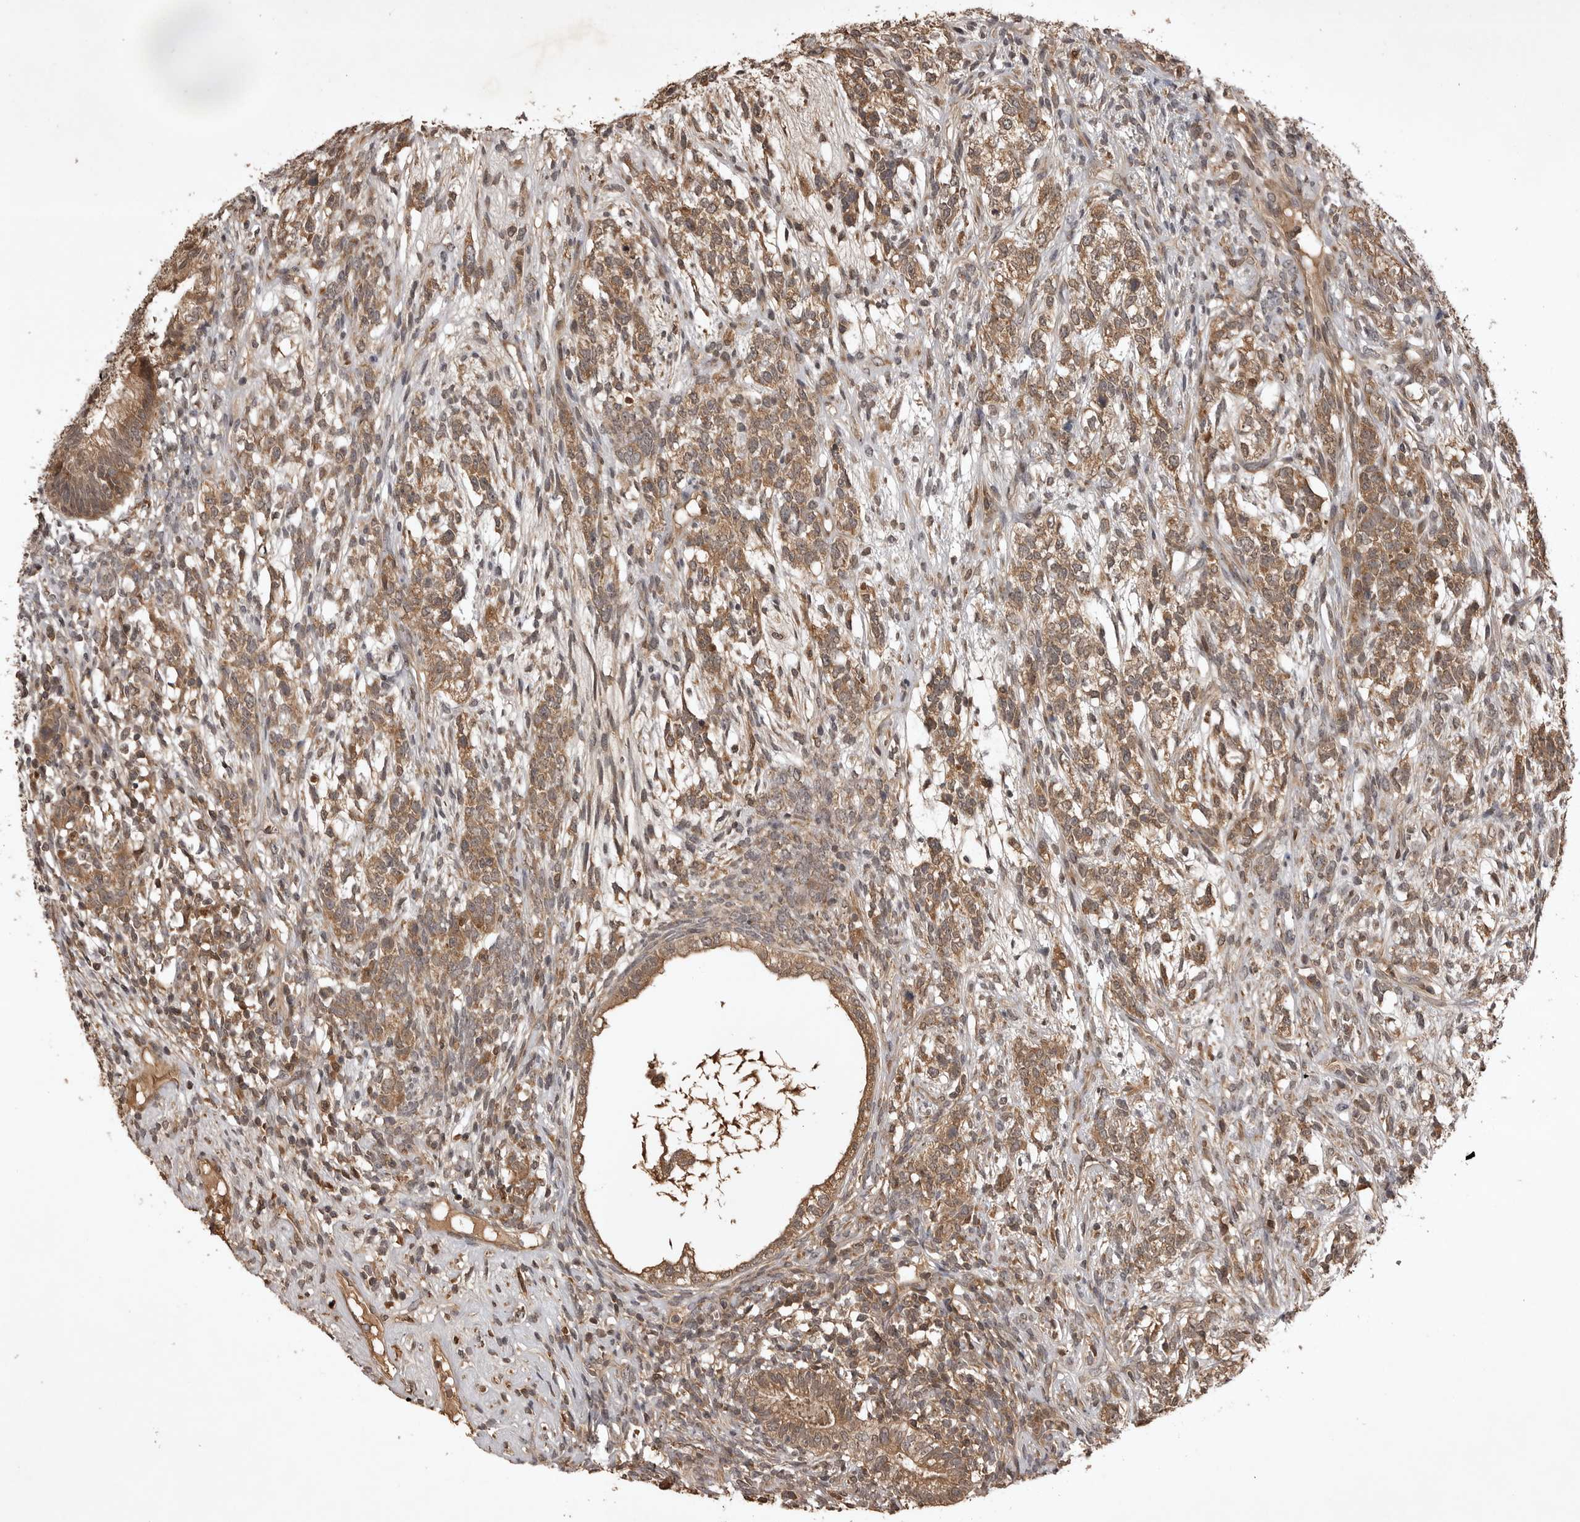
{"staining": {"intensity": "moderate", "quantity": ">75%", "location": "cytoplasmic/membranous"}, "tissue": "testis cancer", "cell_type": "Tumor cells", "image_type": "cancer", "snomed": [{"axis": "morphology", "description": "Seminoma, NOS"}, {"axis": "morphology", "description": "Carcinoma, Embryonal, NOS"}, {"axis": "topography", "description": "Testis"}], "caption": "High-magnification brightfield microscopy of testis cancer stained with DAB (3,3'-diaminobenzidine) (brown) and counterstained with hematoxylin (blue). tumor cells exhibit moderate cytoplasmic/membranous positivity is present in approximately>75% of cells.", "gene": "AKAP7", "patient": {"sex": "male", "age": 28}}